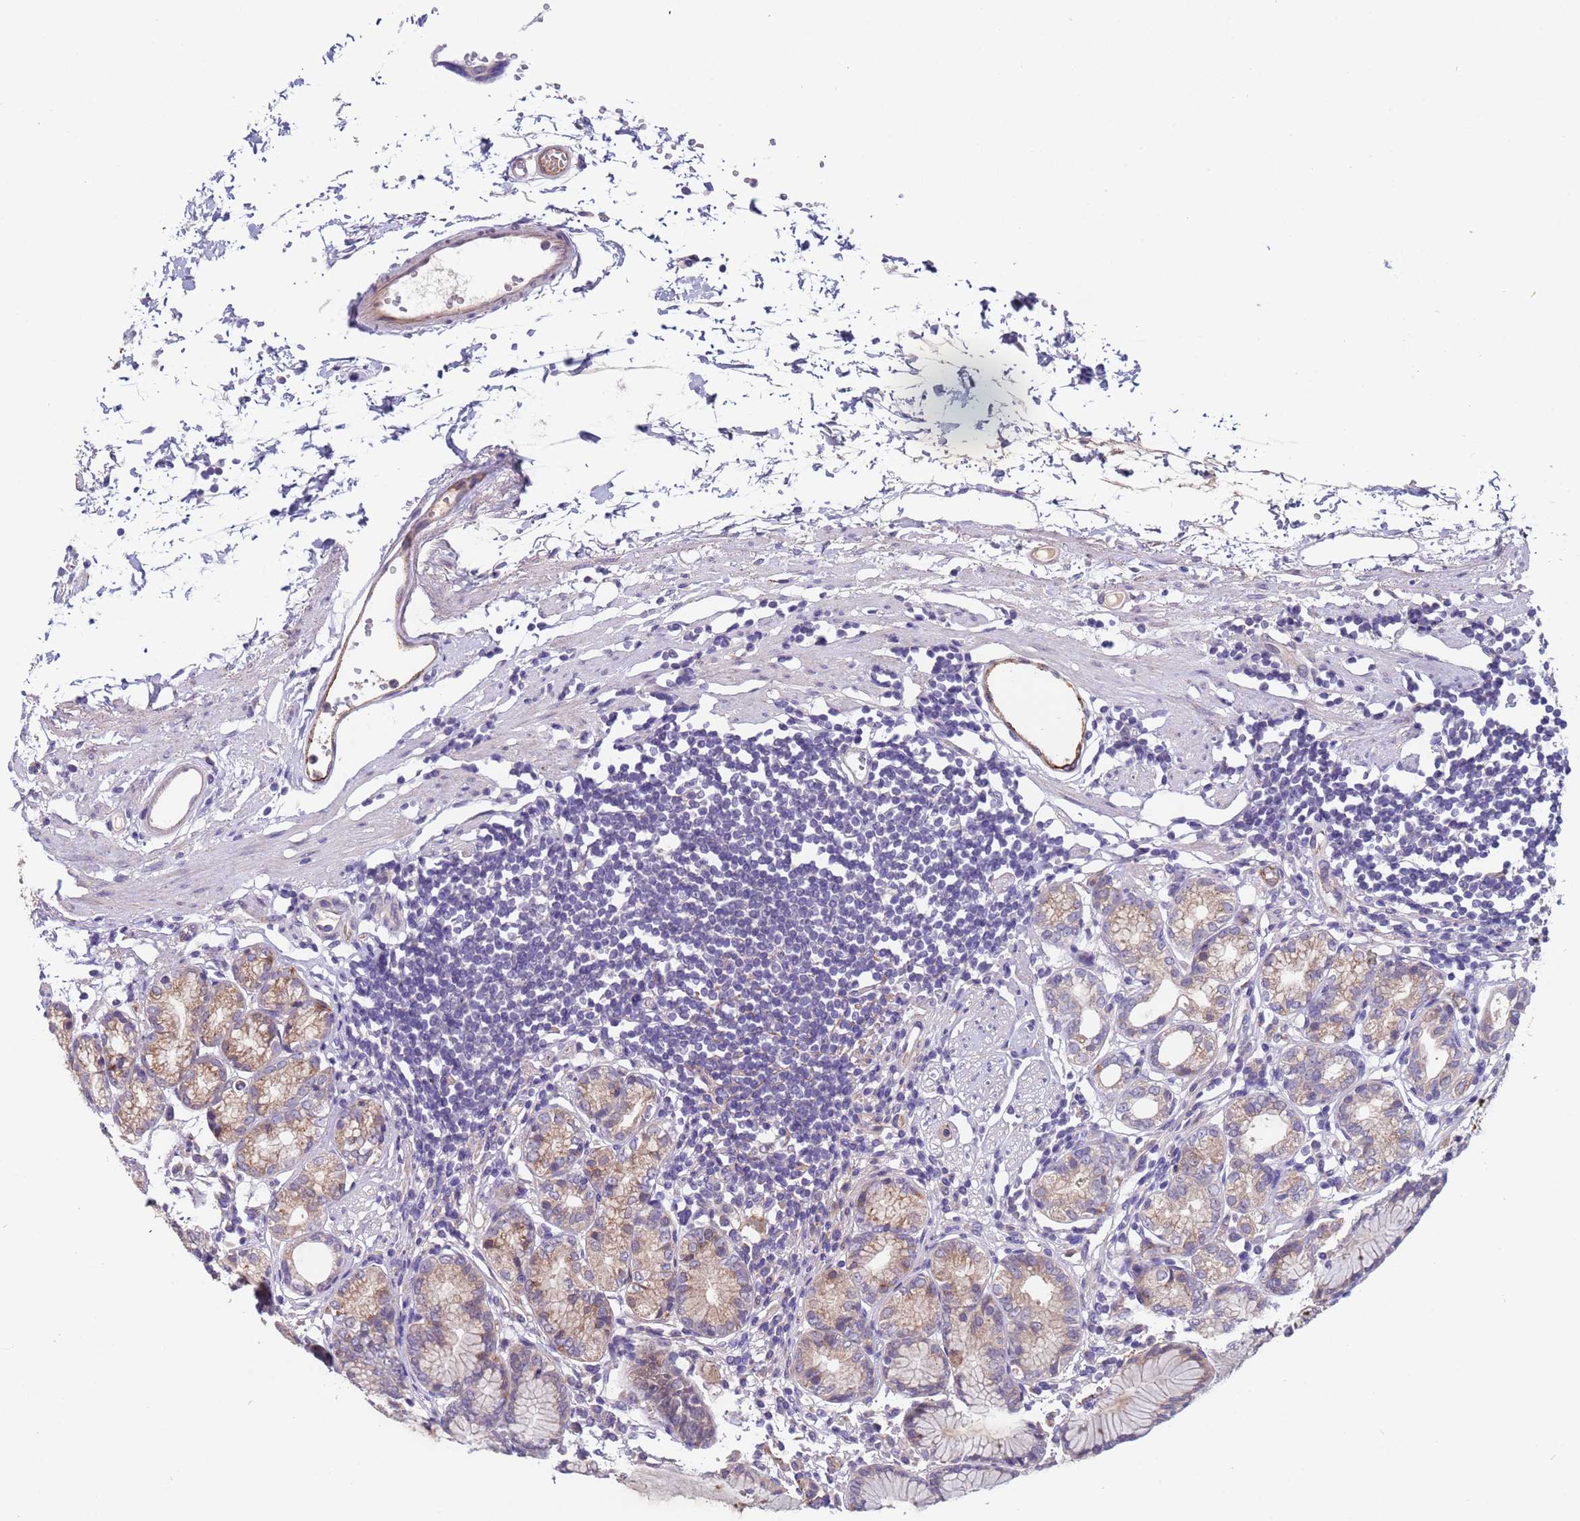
{"staining": {"intensity": "weak", "quantity": "25%-75%", "location": "cytoplasmic/membranous"}, "tissue": "stomach", "cell_type": "Glandular cells", "image_type": "normal", "snomed": [{"axis": "morphology", "description": "Normal tissue, NOS"}, {"axis": "topography", "description": "Stomach"}], "caption": "Immunohistochemistry (IHC) photomicrograph of benign human stomach stained for a protein (brown), which exhibits low levels of weak cytoplasmic/membranous staining in approximately 25%-75% of glandular cells.", "gene": "ZNF248", "patient": {"sex": "female", "age": 57}}